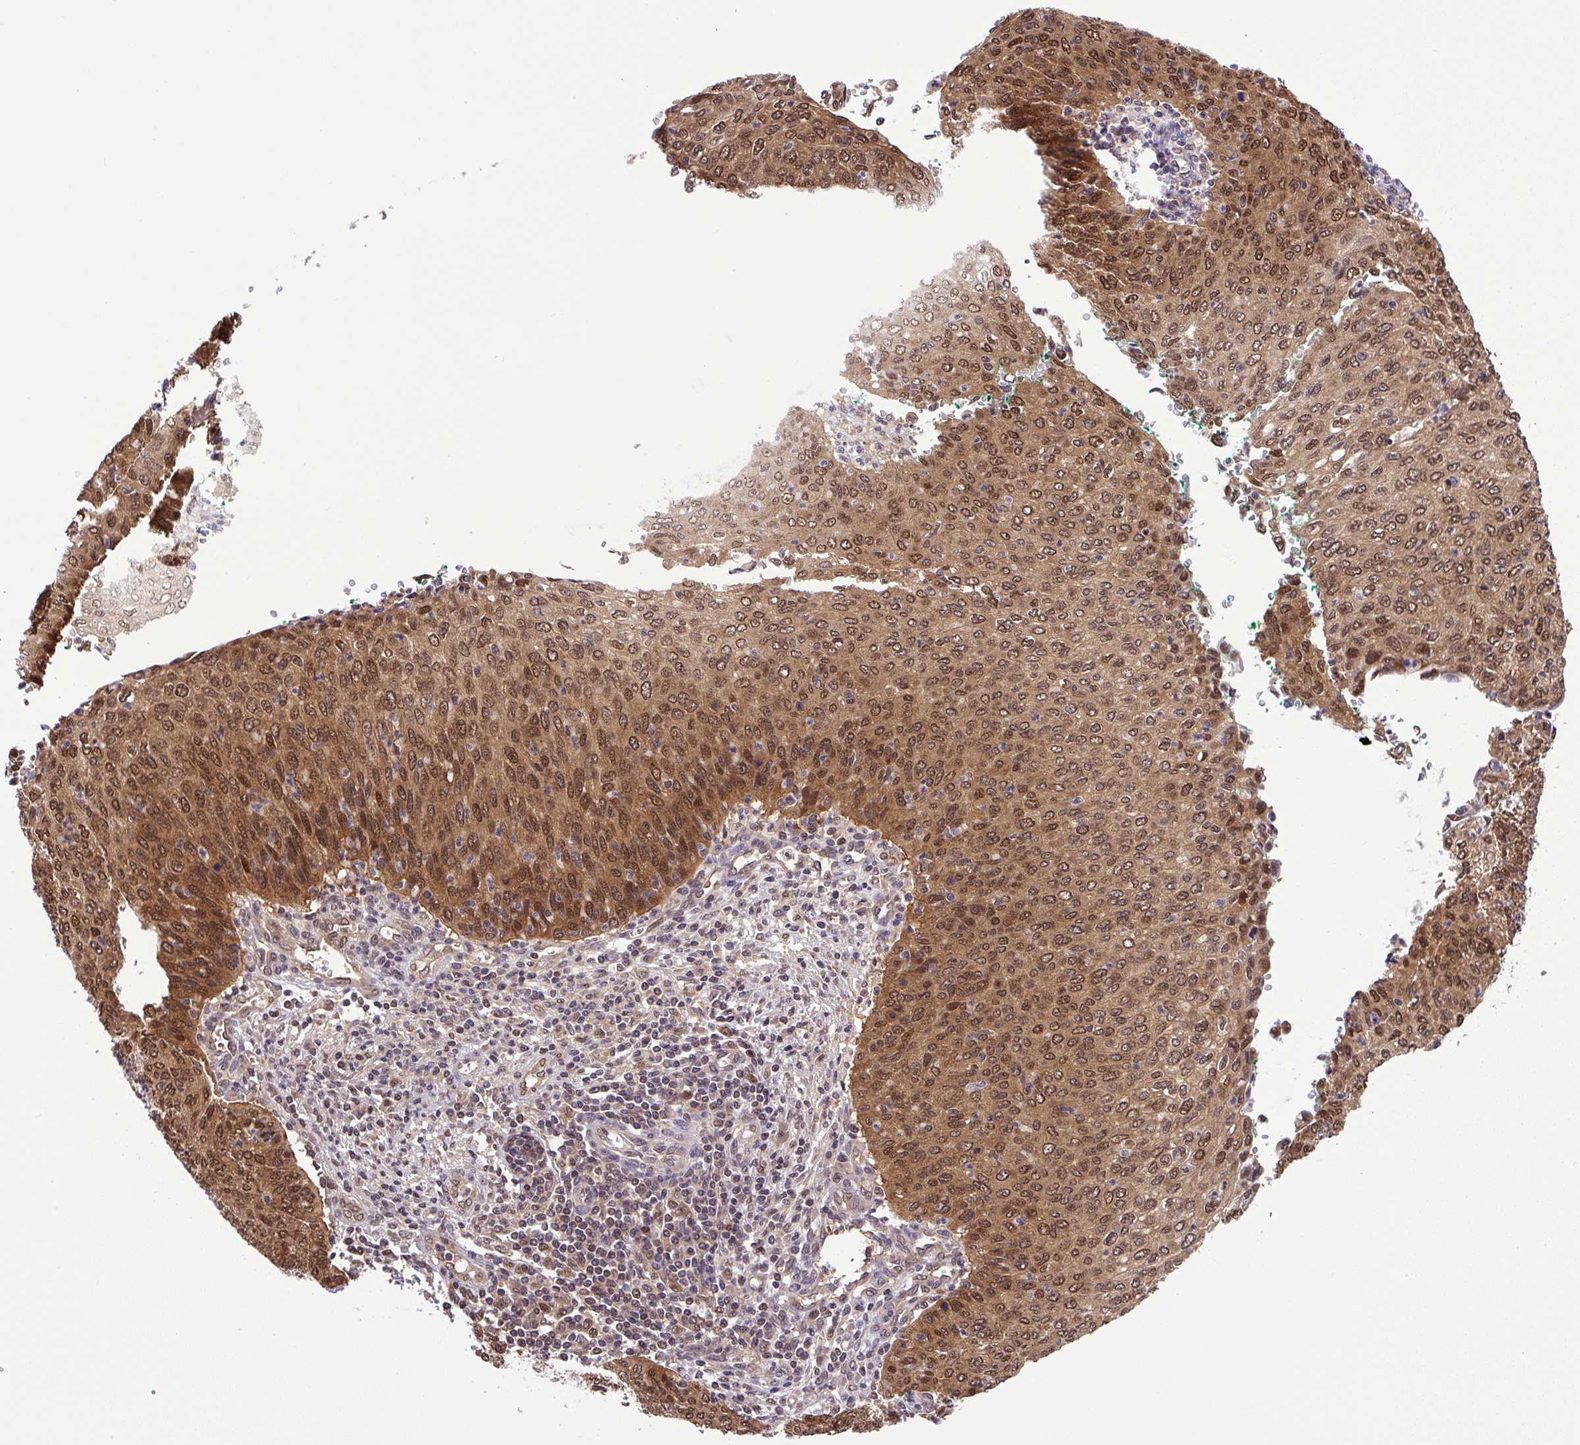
{"staining": {"intensity": "moderate", "quantity": ">75%", "location": "cytoplasmic/membranous,nuclear"}, "tissue": "cervical cancer", "cell_type": "Tumor cells", "image_type": "cancer", "snomed": [{"axis": "morphology", "description": "Squamous cell carcinoma, NOS"}, {"axis": "topography", "description": "Cervix"}], "caption": "Immunohistochemical staining of human cervical squamous cell carcinoma shows medium levels of moderate cytoplasmic/membranous and nuclear expression in approximately >75% of tumor cells.", "gene": "SGTA", "patient": {"sex": "female", "age": 38}}